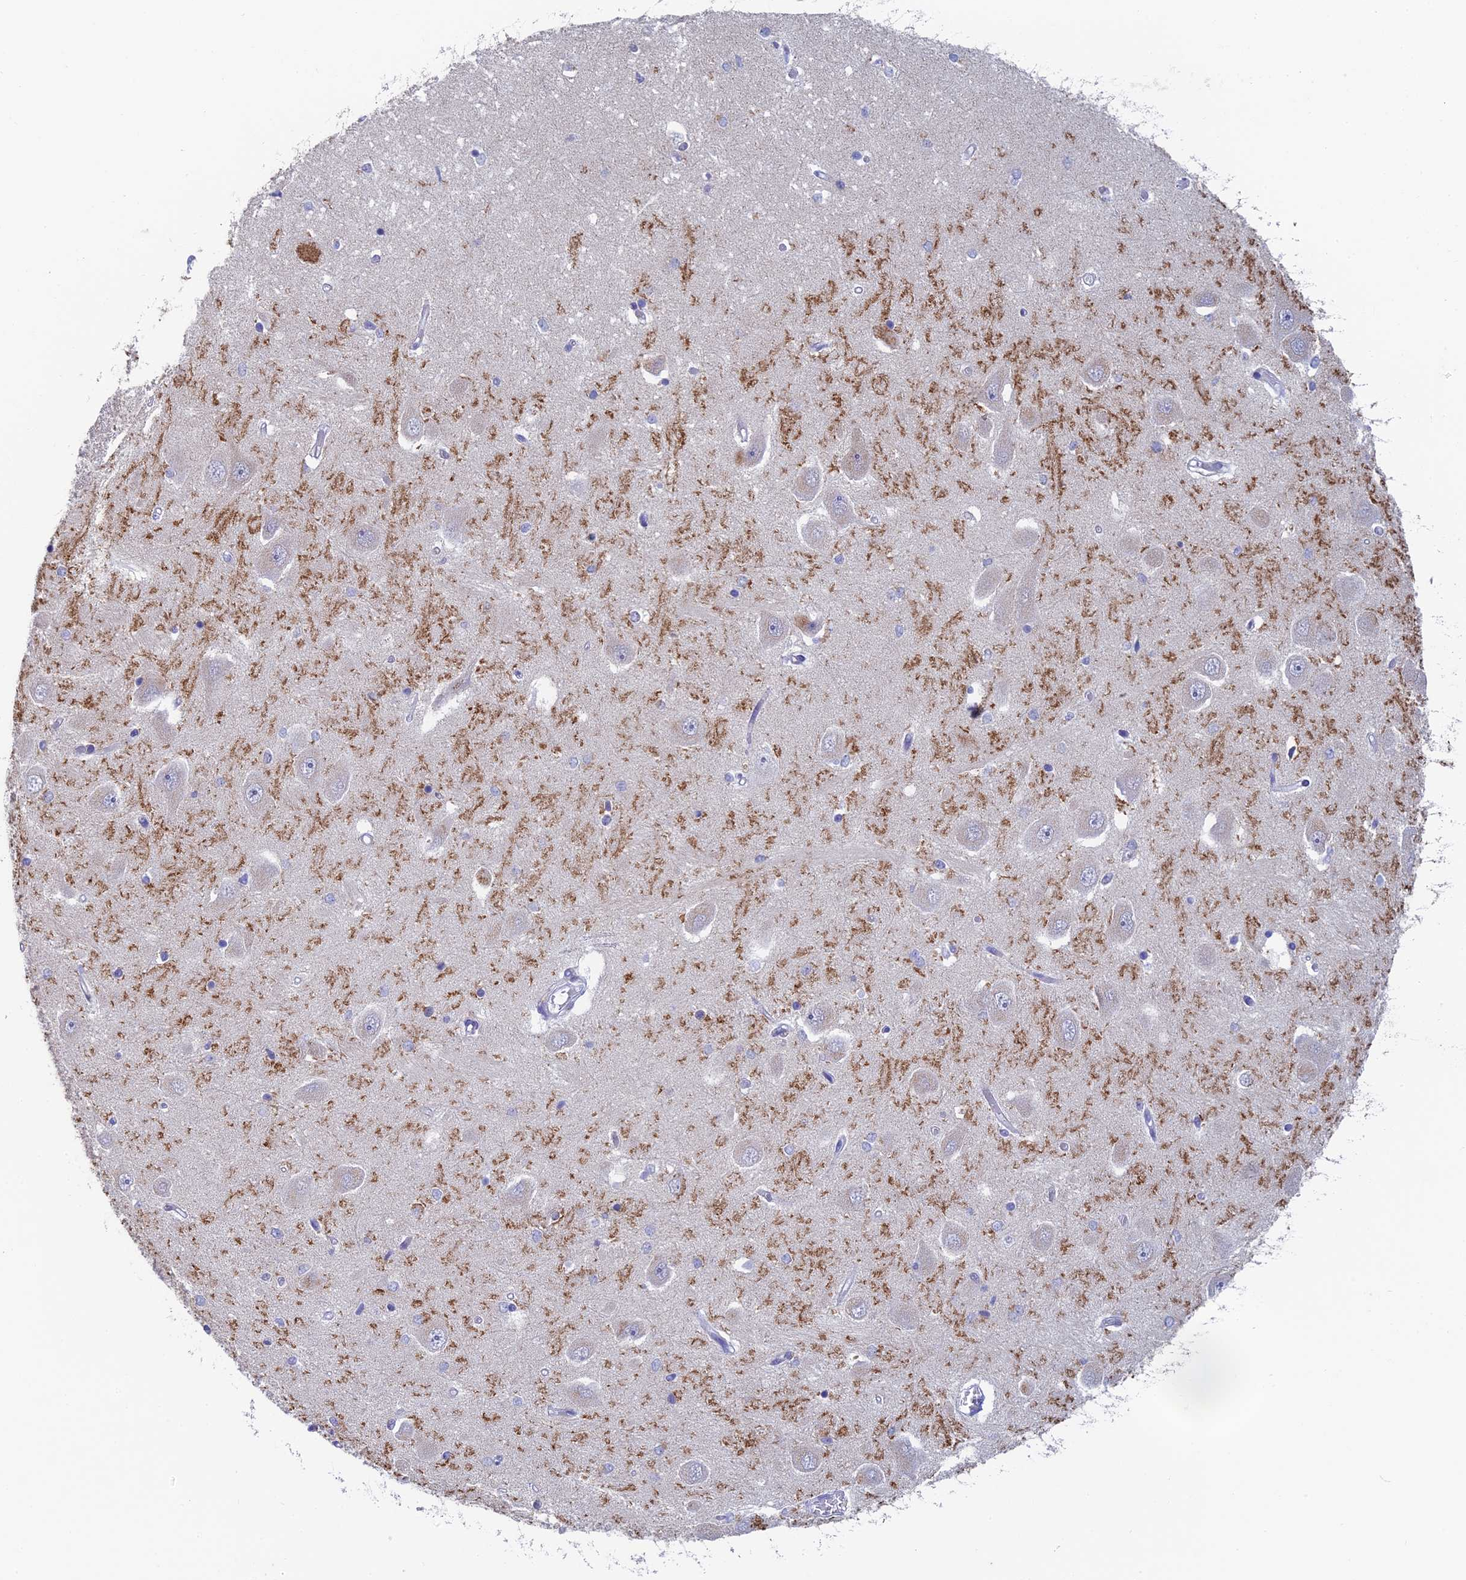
{"staining": {"intensity": "negative", "quantity": "none", "location": "none"}, "tissue": "hippocampus", "cell_type": "Glial cells", "image_type": "normal", "snomed": [{"axis": "morphology", "description": "Normal tissue, NOS"}, {"axis": "topography", "description": "Hippocampus"}], "caption": "IHC micrograph of unremarkable hippocampus: human hippocampus stained with DAB (3,3'-diaminobenzidine) exhibits no significant protein staining in glial cells.", "gene": "REXO5", "patient": {"sex": "male", "age": 45}}